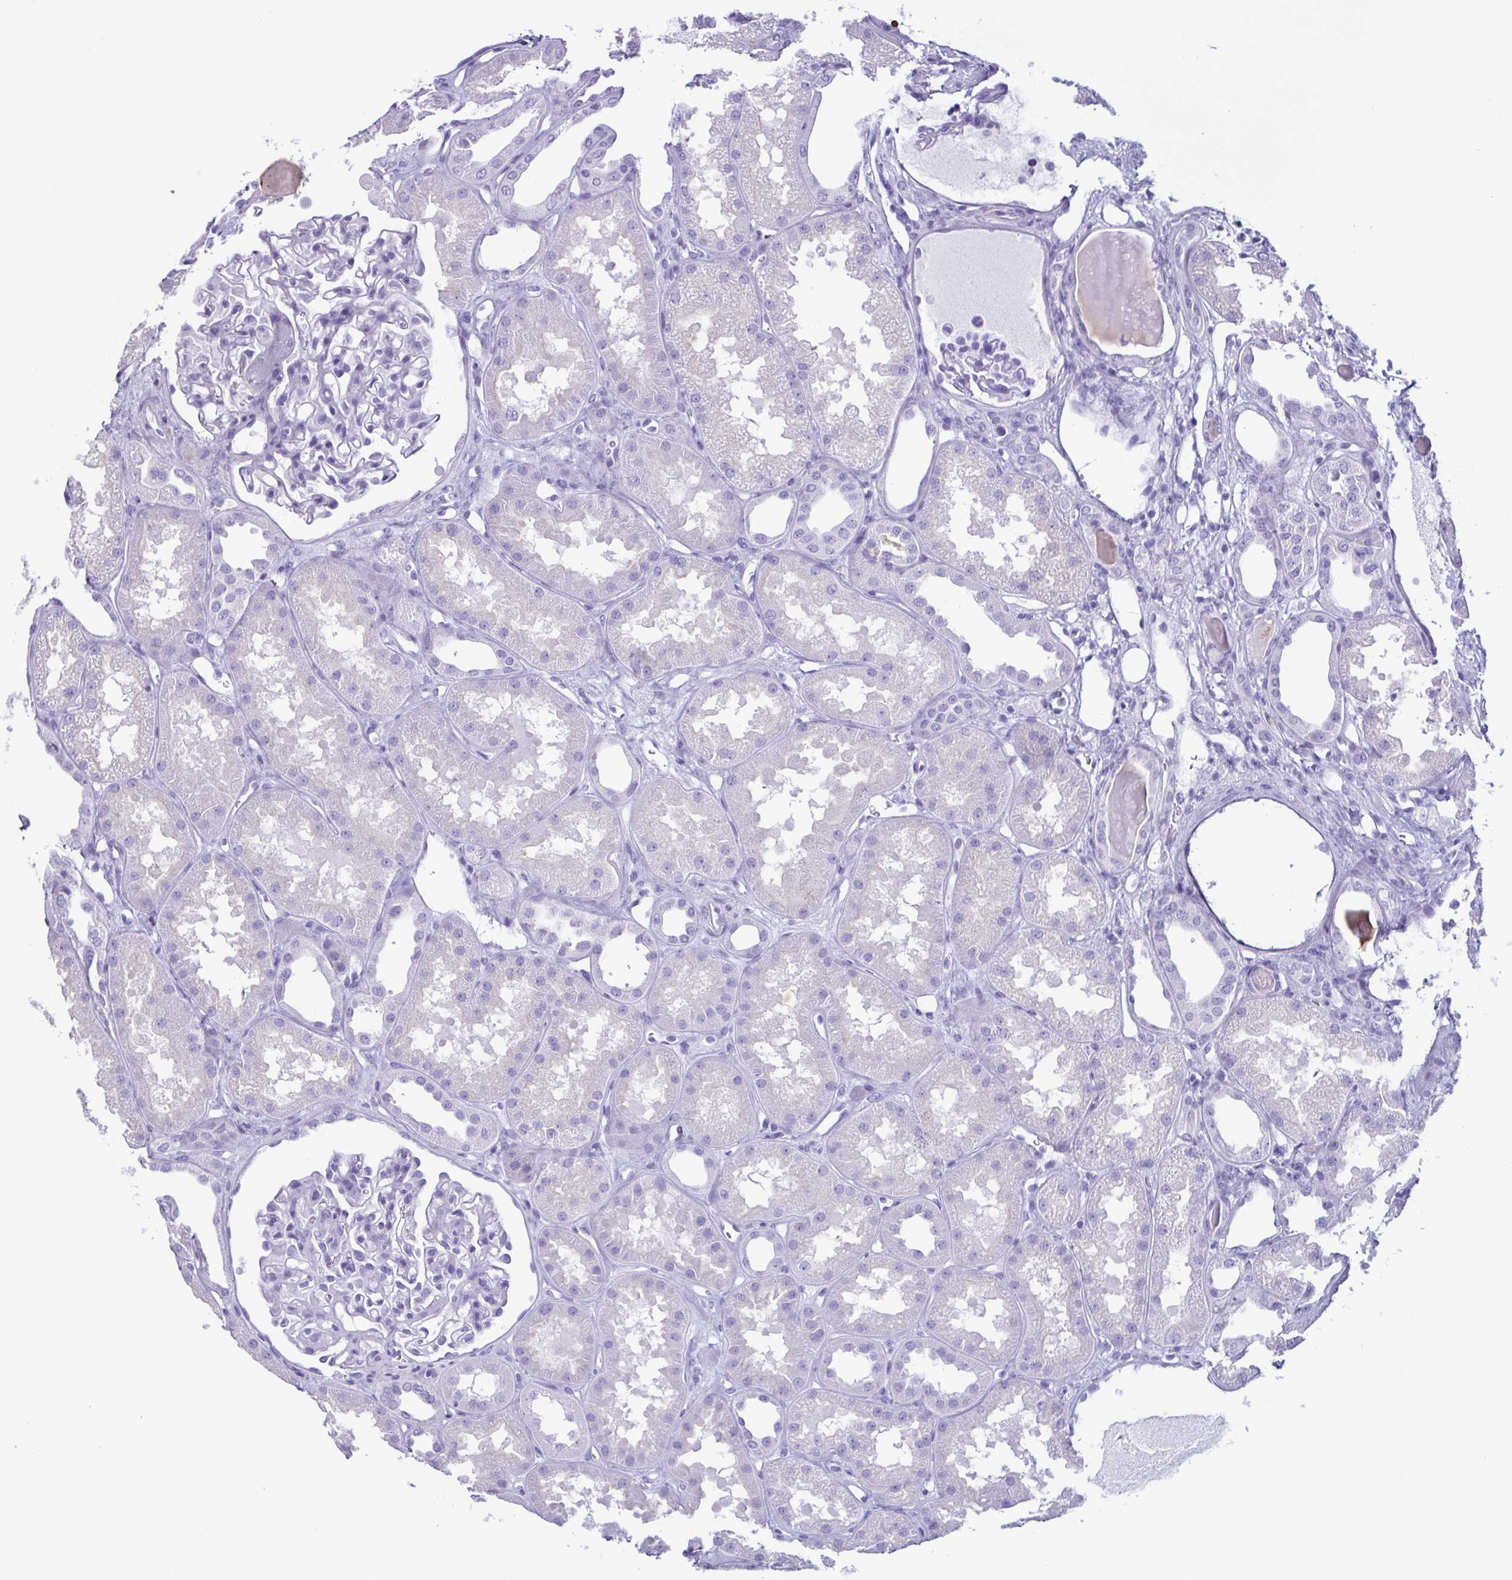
{"staining": {"intensity": "negative", "quantity": "none", "location": "none"}, "tissue": "kidney", "cell_type": "Cells in glomeruli", "image_type": "normal", "snomed": [{"axis": "morphology", "description": "Normal tissue, NOS"}, {"axis": "topography", "description": "Kidney"}], "caption": "Immunohistochemistry micrograph of normal kidney stained for a protein (brown), which shows no positivity in cells in glomeruli. (Stains: DAB immunohistochemistry with hematoxylin counter stain, Microscopy: brightfield microscopy at high magnification).", "gene": "LTF", "patient": {"sex": "male", "age": 61}}